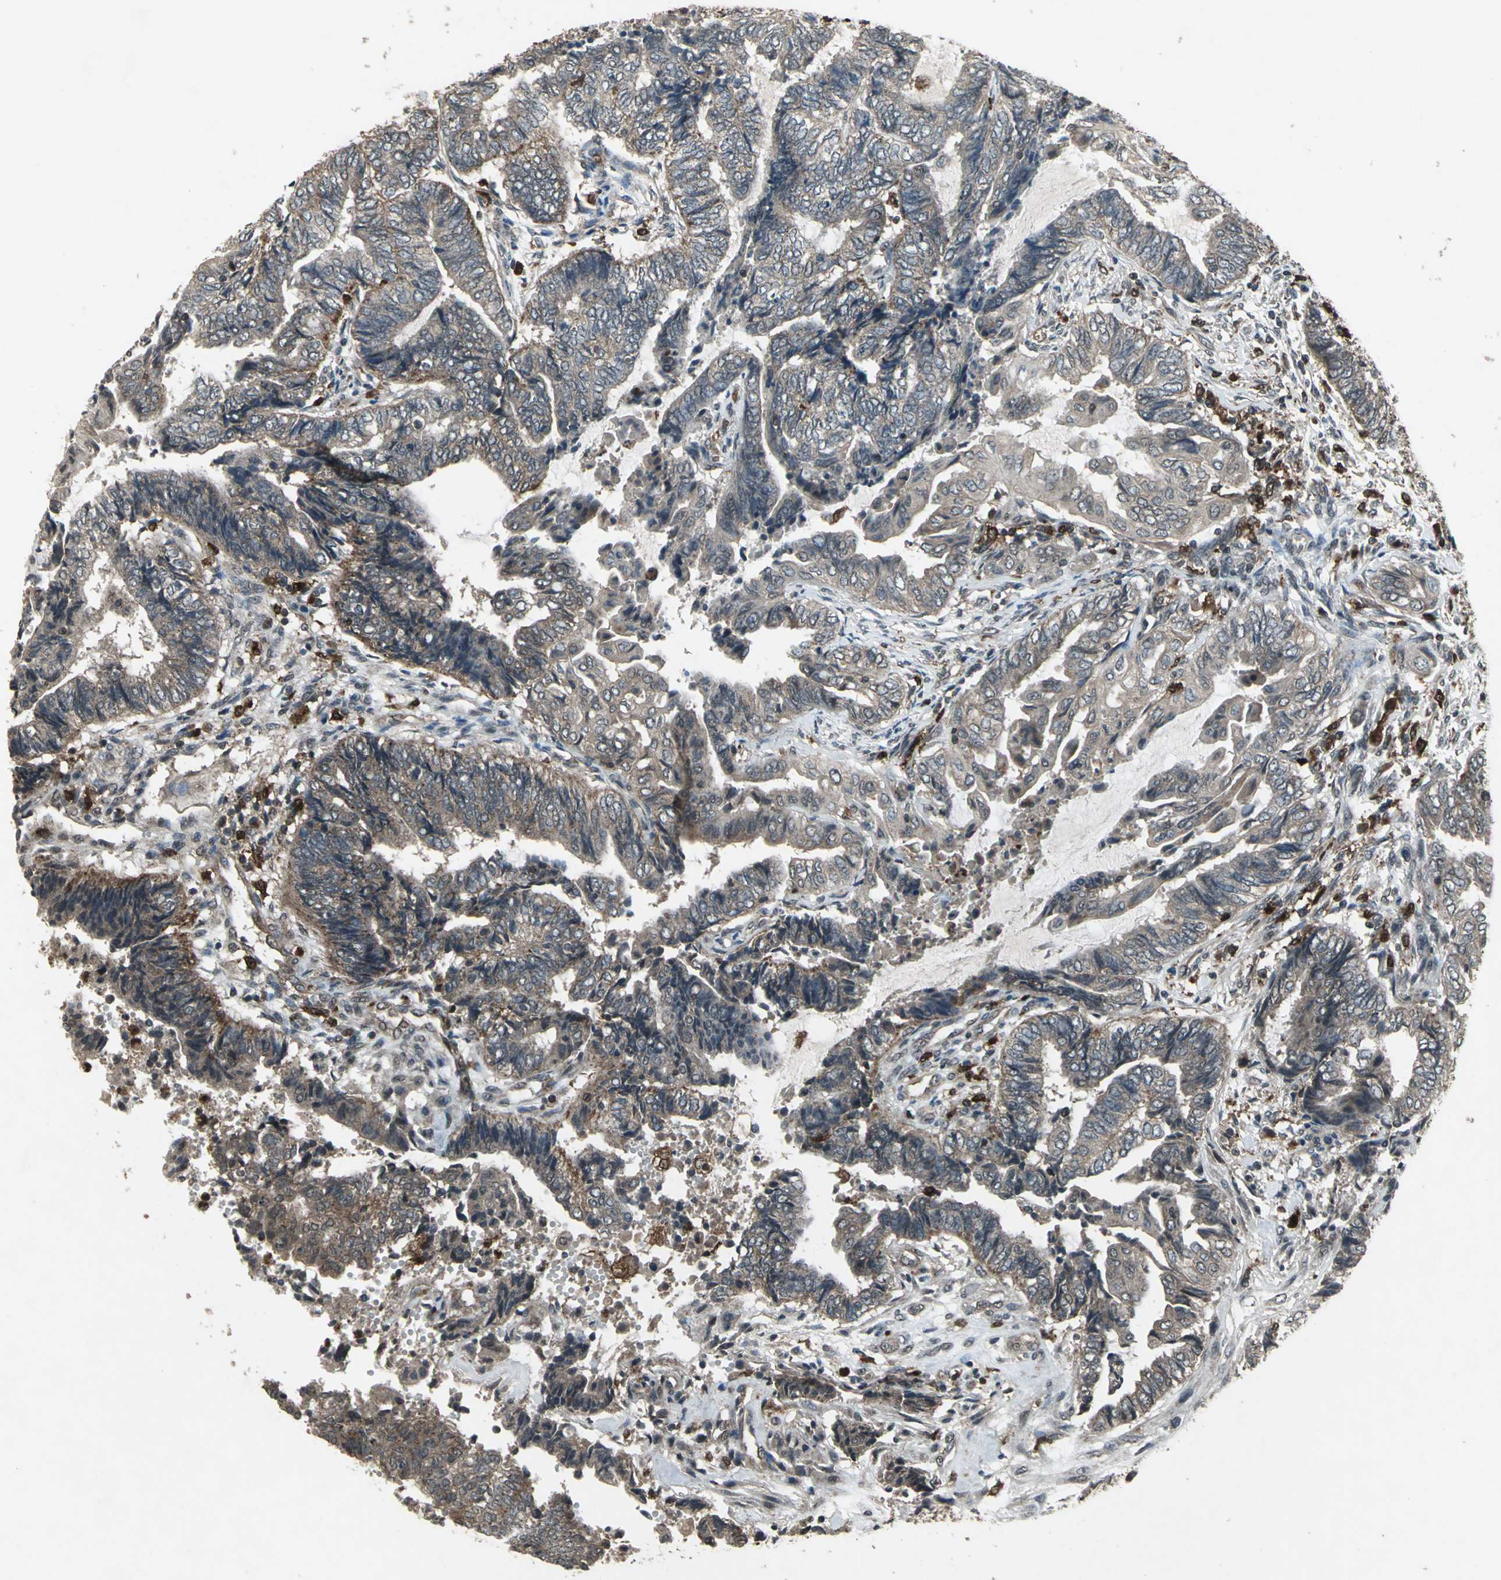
{"staining": {"intensity": "moderate", "quantity": "<25%", "location": "cytoplasmic/membranous"}, "tissue": "endometrial cancer", "cell_type": "Tumor cells", "image_type": "cancer", "snomed": [{"axis": "morphology", "description": "Adenocarcinoma, NOS"}, {"axis": "topography", "description": "Uterus"}, {"axis": "topography", "description": "Endometrium"}], "caption": "Protein staining of endometrial adenocarcinoma tissue shows moderate cytoplasmic/membranous expression in about <25% of tumor cells. Ihc stains the protein in brown and the nuclei are stained blue.", "gene": "PYCARD", "patient": {"sex": "female", "age": 70}}